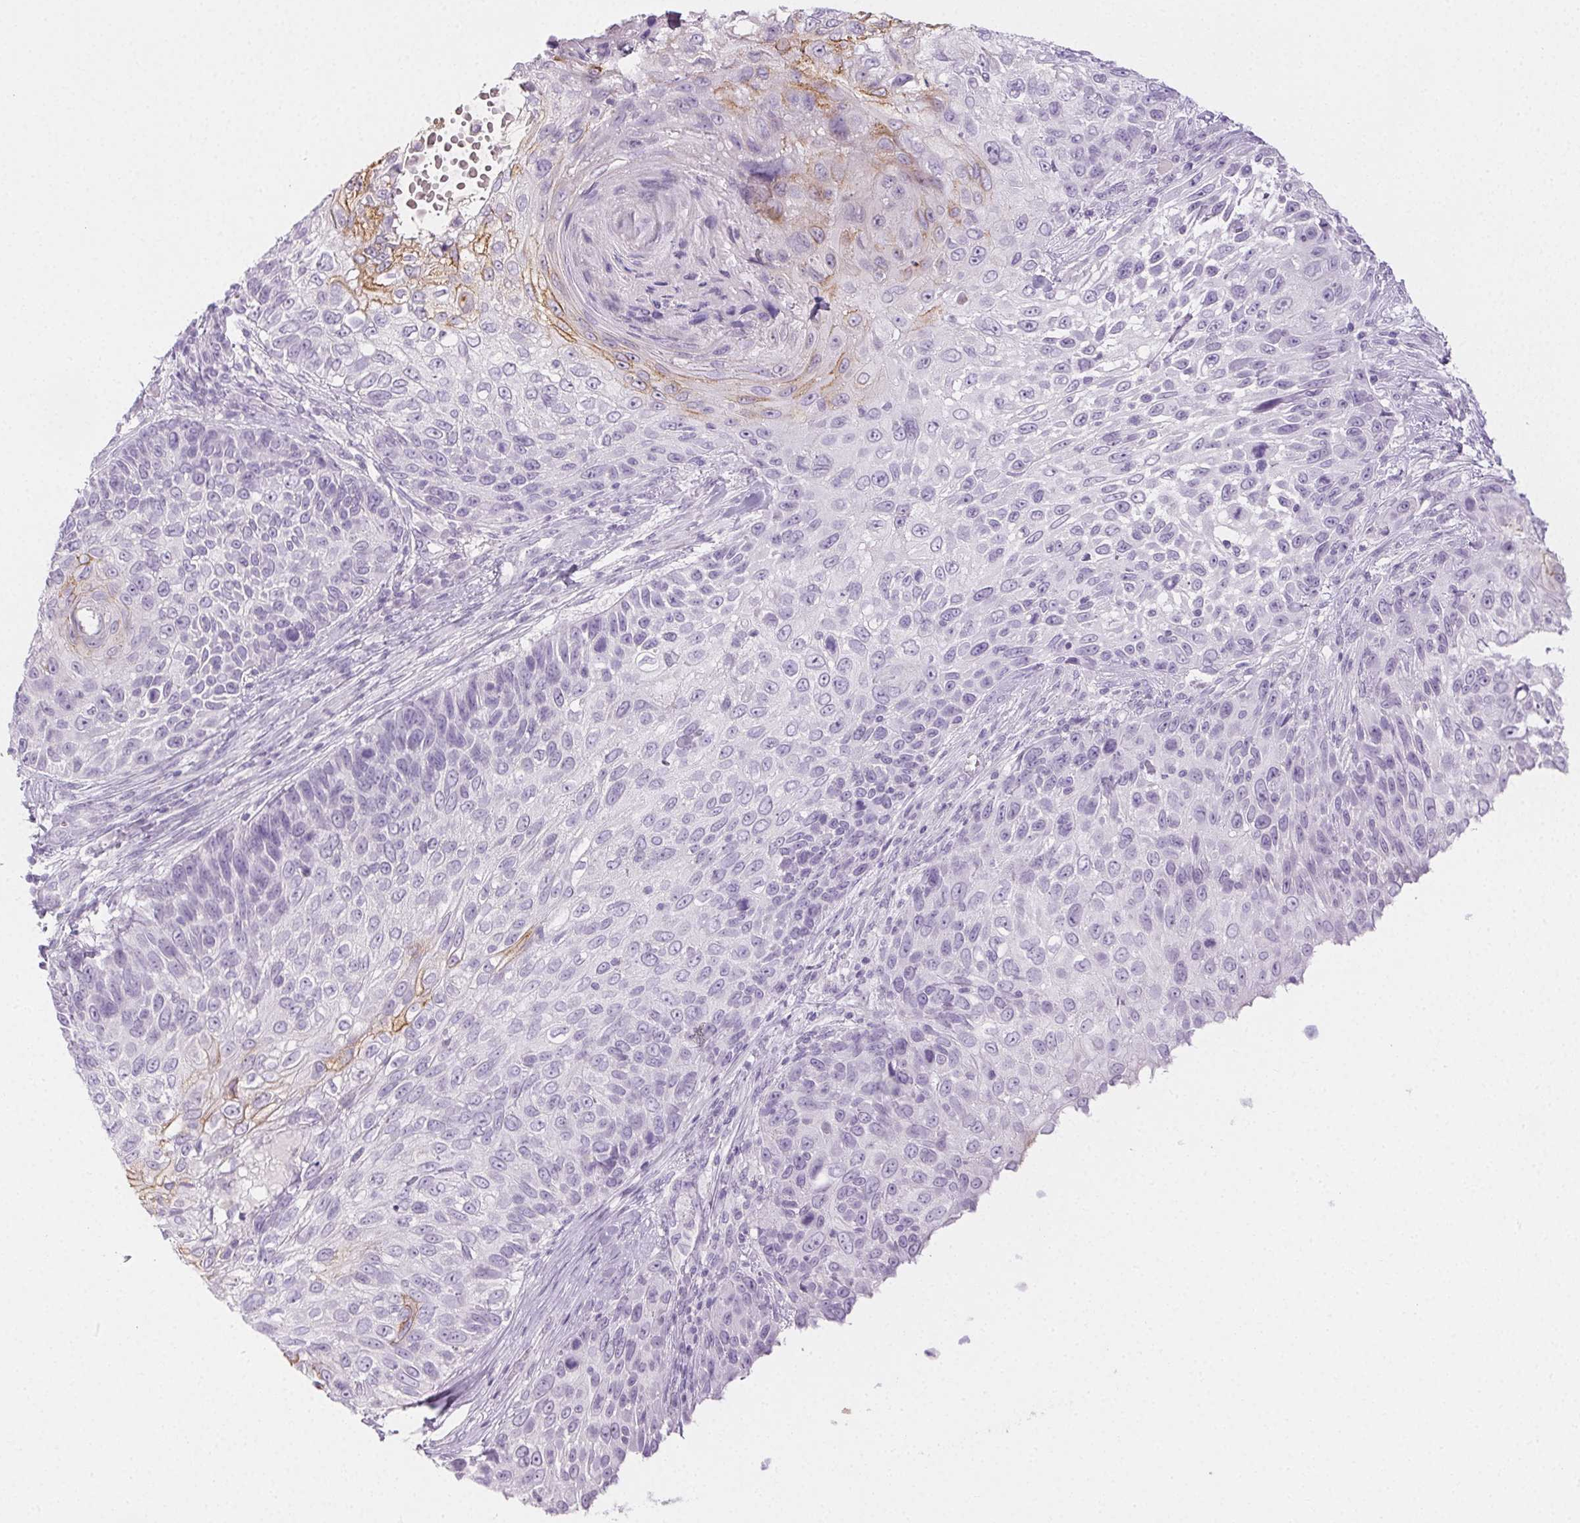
{"staining": {"intensity": "weak", "quantity": "<25%", "location": "cytoplasmic/membranous"}, "tissue": "skin cancer", "cell_type": "Tumor cells", "image_type": "cancer", "snomed": [{"axis": "morphology", "description": "Squamous cell carcinoma, NOS"}, {"axis": "topography", "description": "Skin"}], "caption": "The photomicrograph exhibits no staining of tumor cells in skin cancer.", "gene": "PI3", "patient": {"sex": "male", "age": 92}}